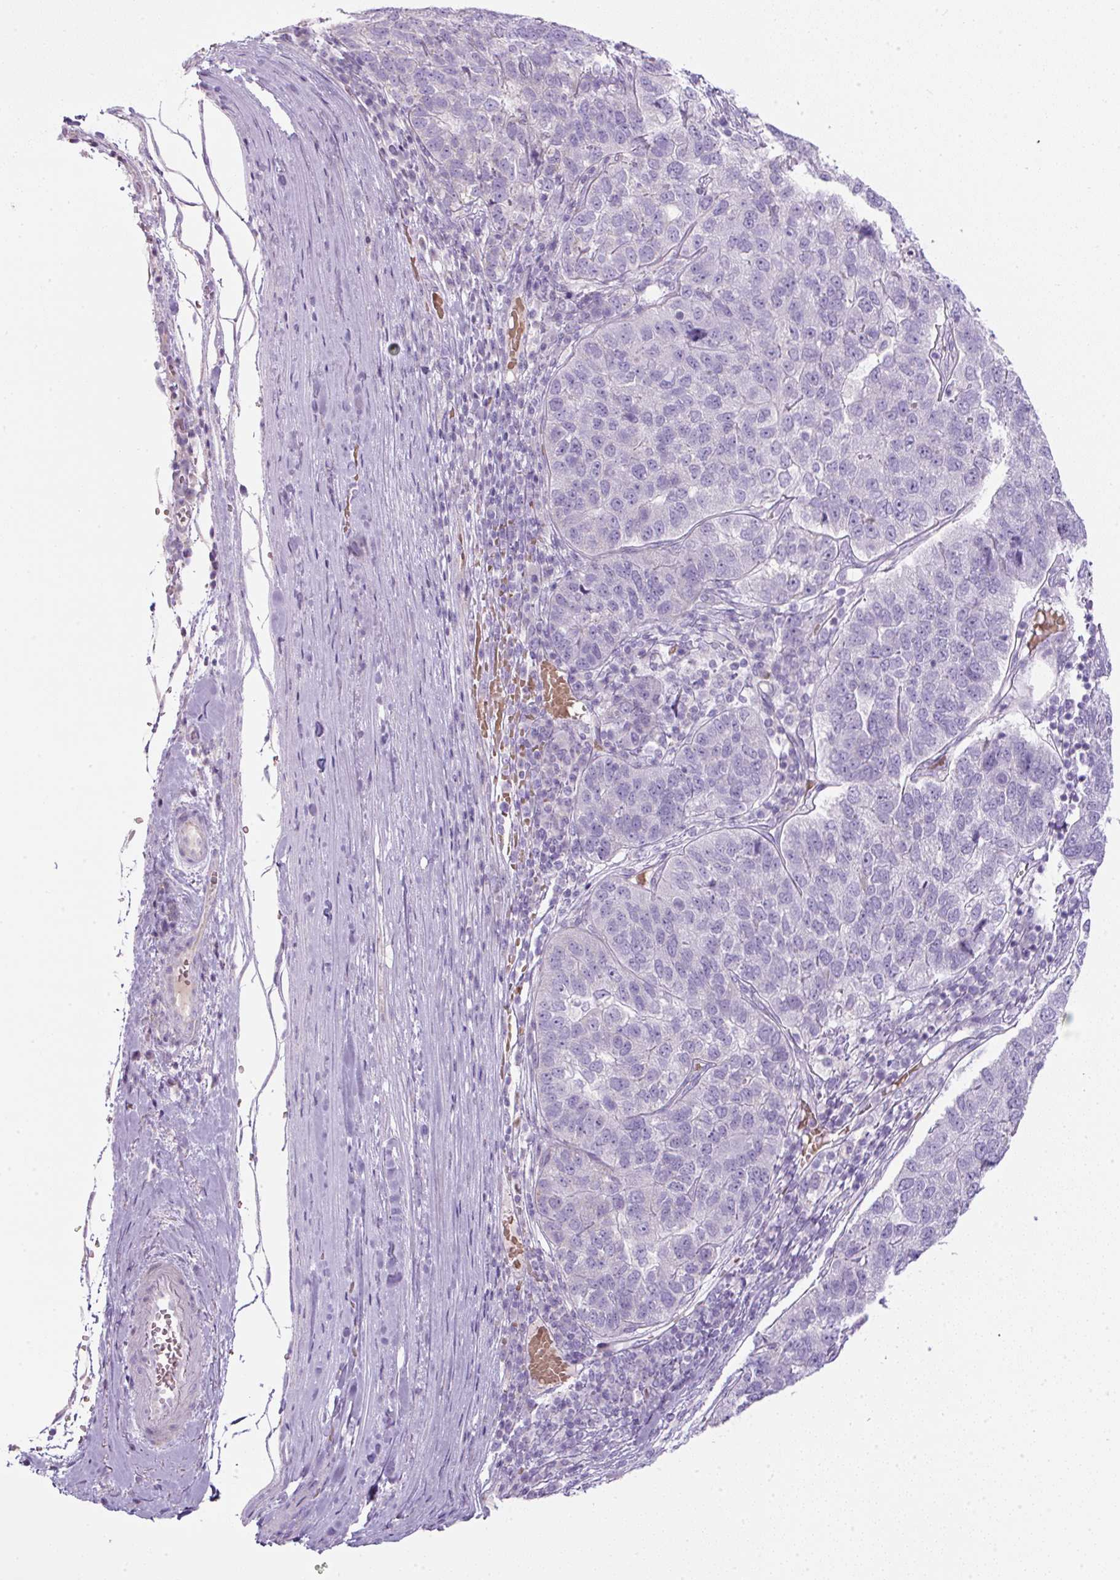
{"staining": {"intensity": "negative", "quantity": "none", "location": "none"}, "tissue": "pancreatic cancer", "cell_type": "Tumor cells", "image_type": "cancer", "snomed": [{"axis": "morphology", "description": "Adenocarcinoma, NOS"}, {"axis": "topography", "description": "Pancreas"}], "caption": "Photomicrograph shows no protein positivity in tumor cells of adenocarcinoma (pancreatic) tissue.", "gene": "FGFBP3", "patient": {"sex": "female", "age": 61}}